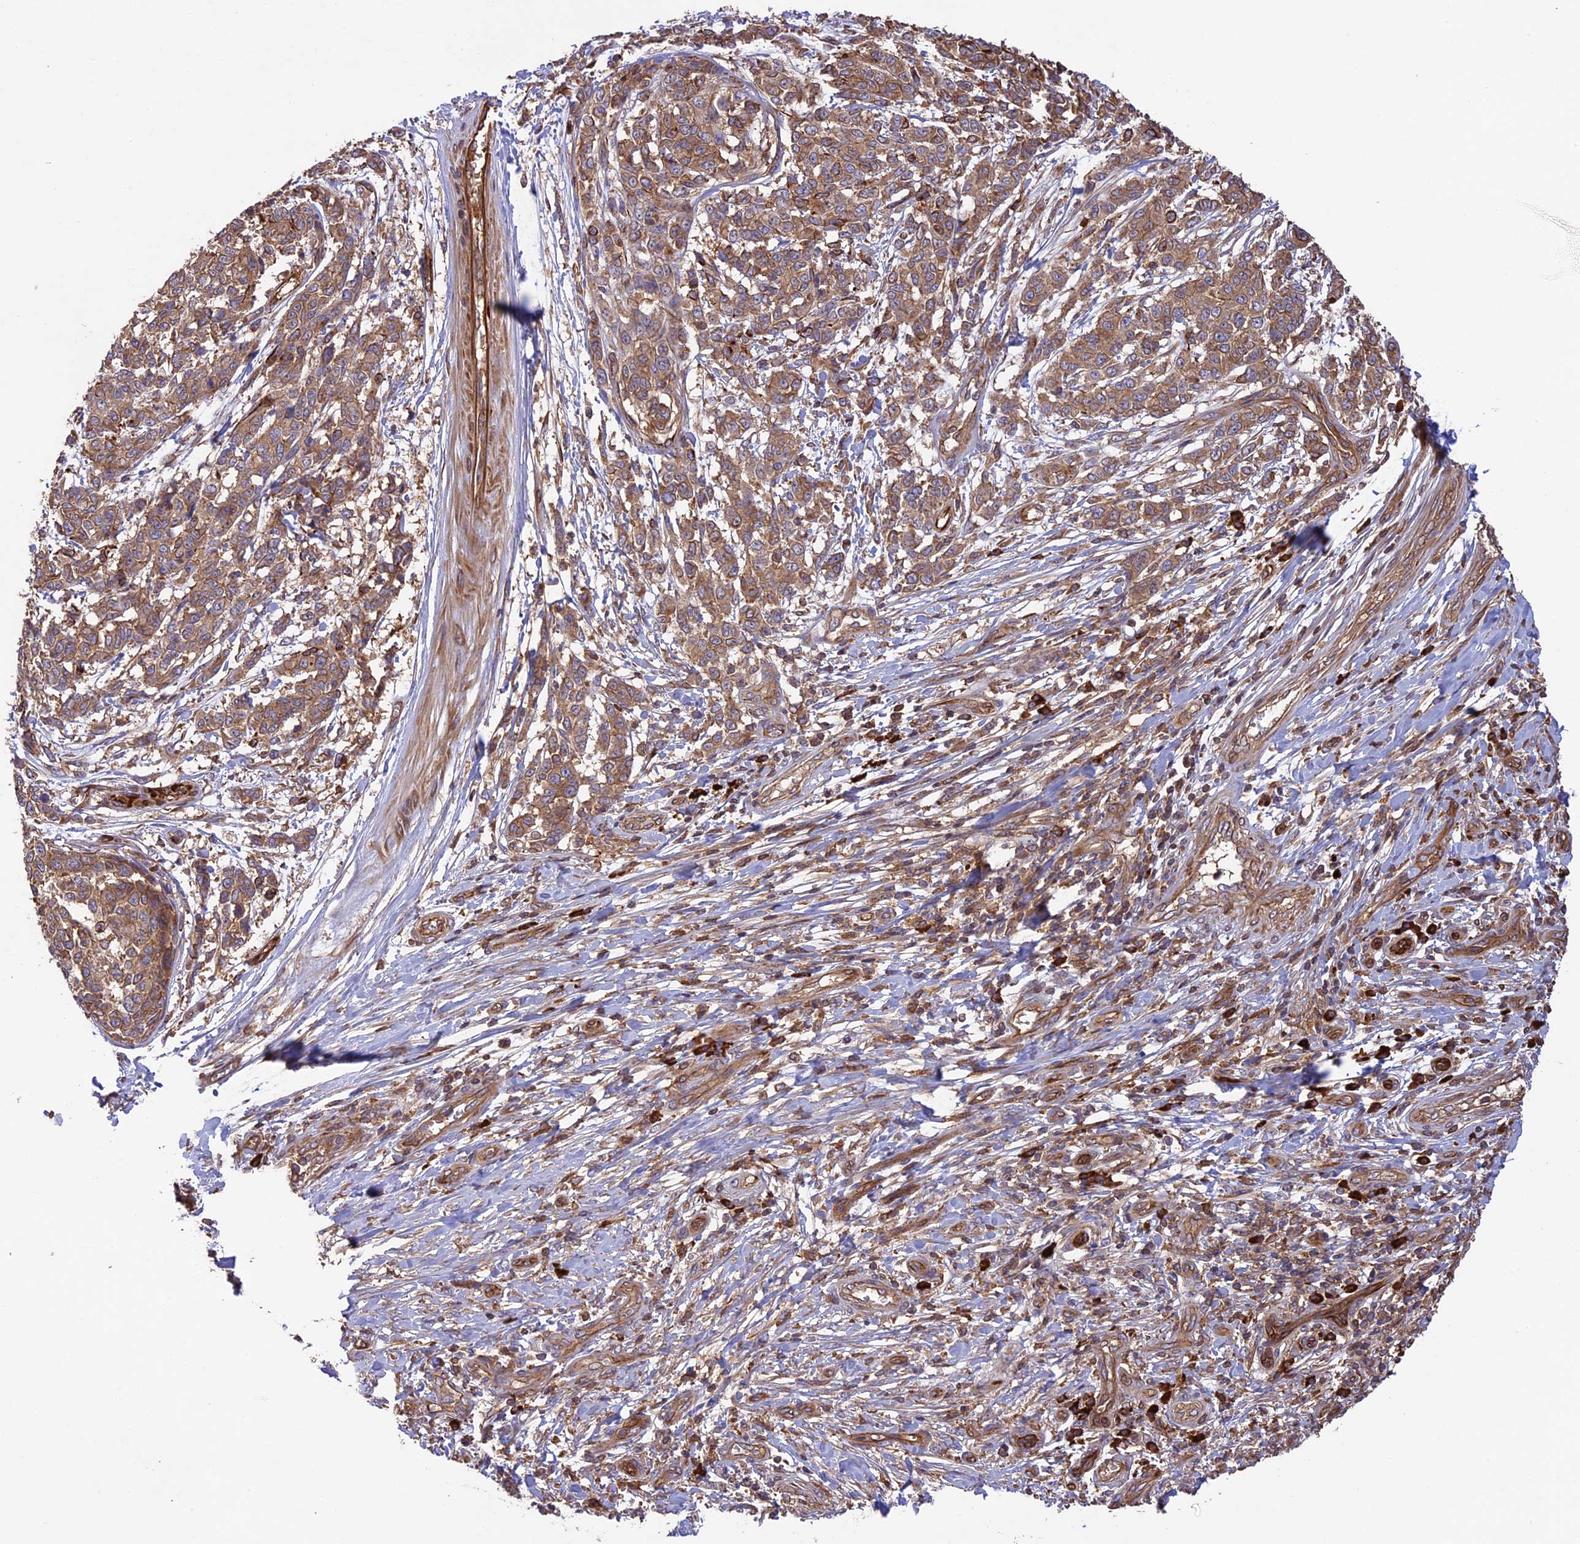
{"staining": {"intensity": "moderate", "quantity": ">75%", "location": "cytoplasmic/membranous"}, "tissue": "melanoma", "cell_type": "Tumor cells", "image_type": "cancer", "snomed": [{"axis": "morphology", "description": "Malignant melanoma, NOS"}, {"axis": "topography", "description": "Skin"}], "caption": "Immunohistochemical staining of human malignant melanoma shows medium levels of moderate cytoplasmic/membranous expression in about >75% of tumor cells.", "gene": "GAS8", "patient": {"sex": "male", "age": 49}}